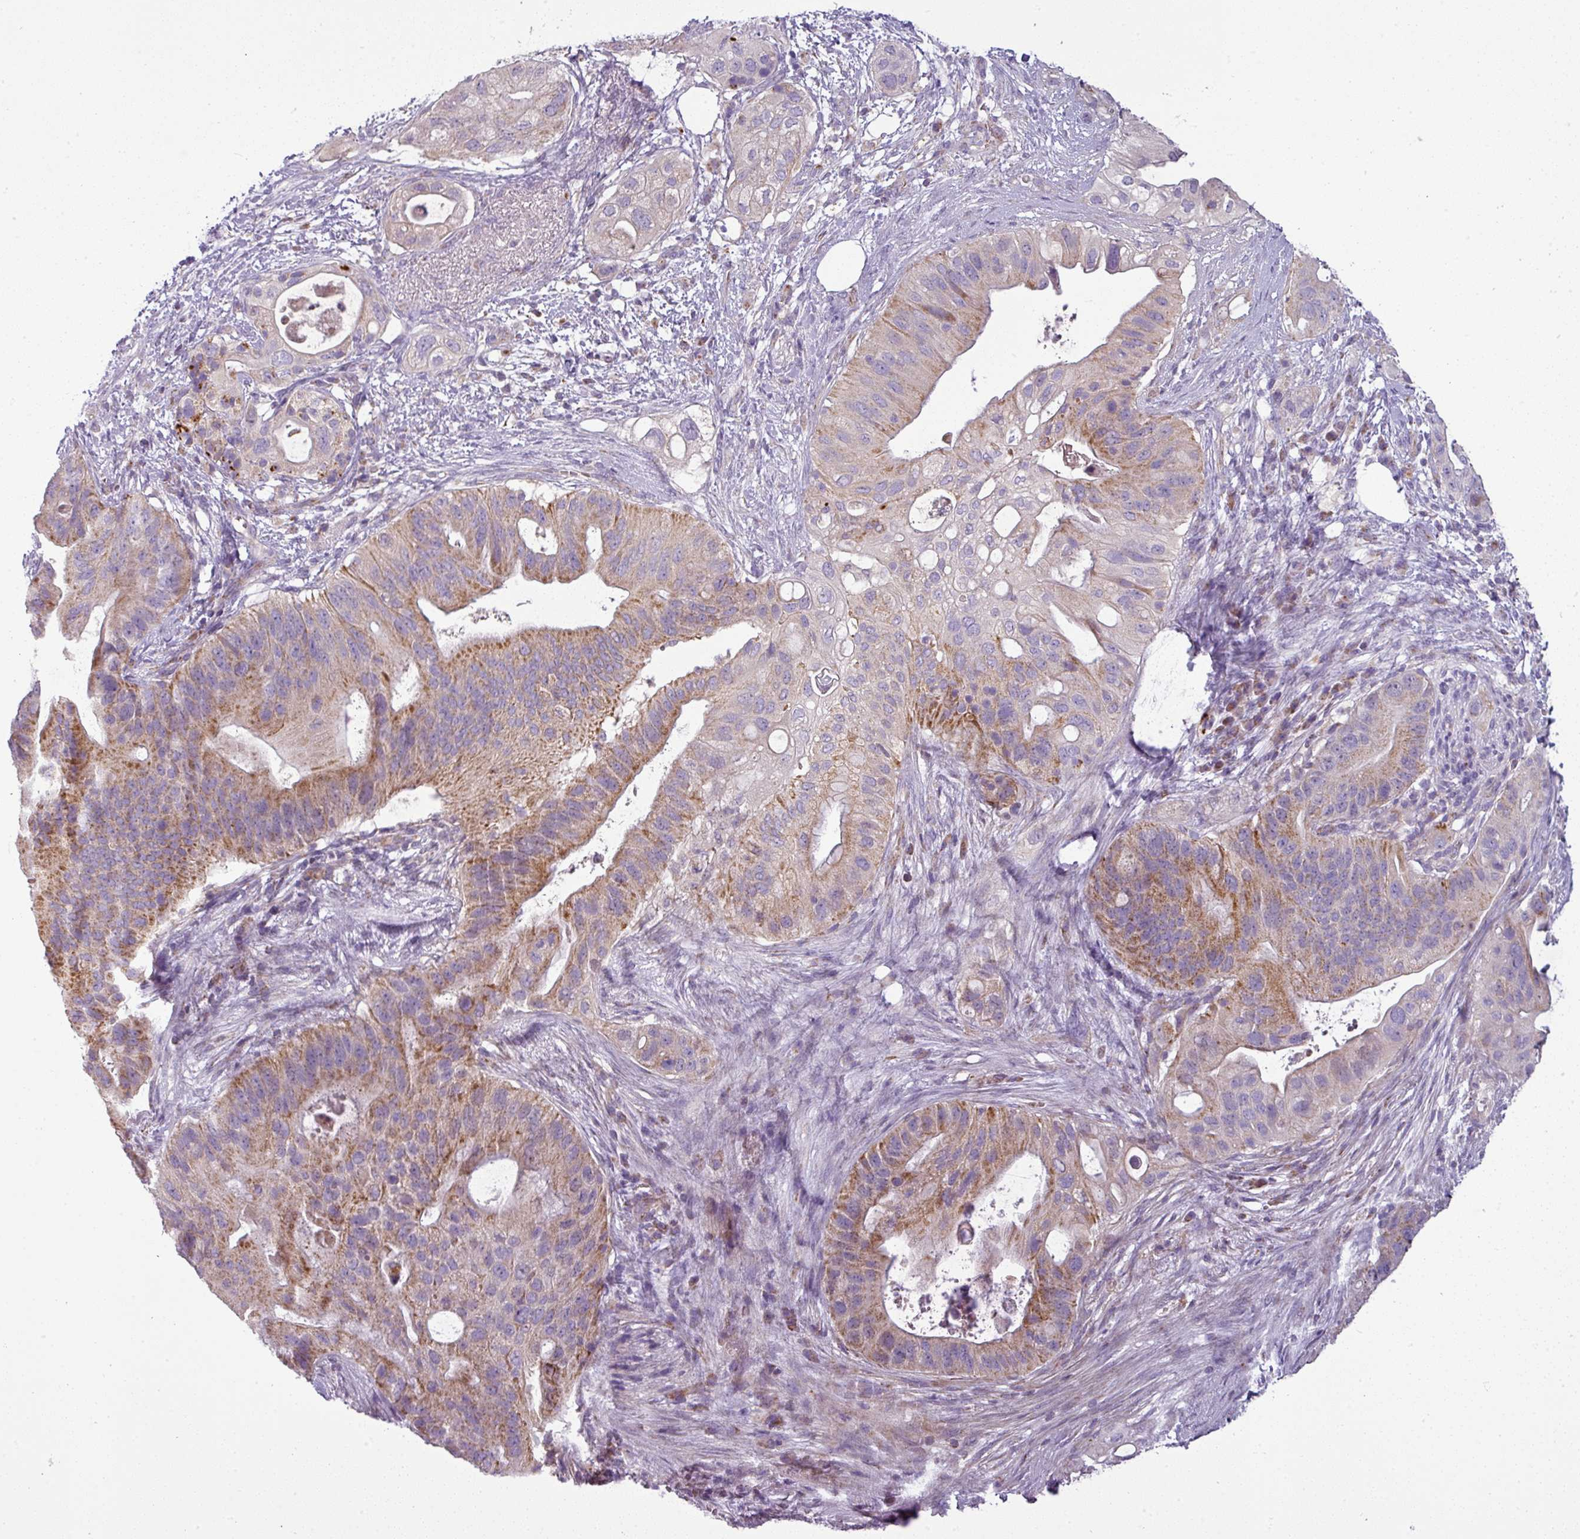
{"staining": {"intensity": "moderate", "quantity": "25%-75%", "location": "cytoplasmic/membranous"}, "tissue": "pancreatic cancer", "cell_type": "Tumor cells", "image_type": "cancer", "snomed": [{"axis": "morphology", "description": "Adenocarcinoma, NOS"}, {"axis": "topography", "description": "Pancreas"}], "caption": "There is medium levels of moderate cytoplasmic/membranous positivity in tumor cells of pancreatic adenocarcinoma, as demonstrated by immunohistochemical staining (brown color).", "gene": "PNMA6A", "patient": {"sex": "female", "age": 72}}